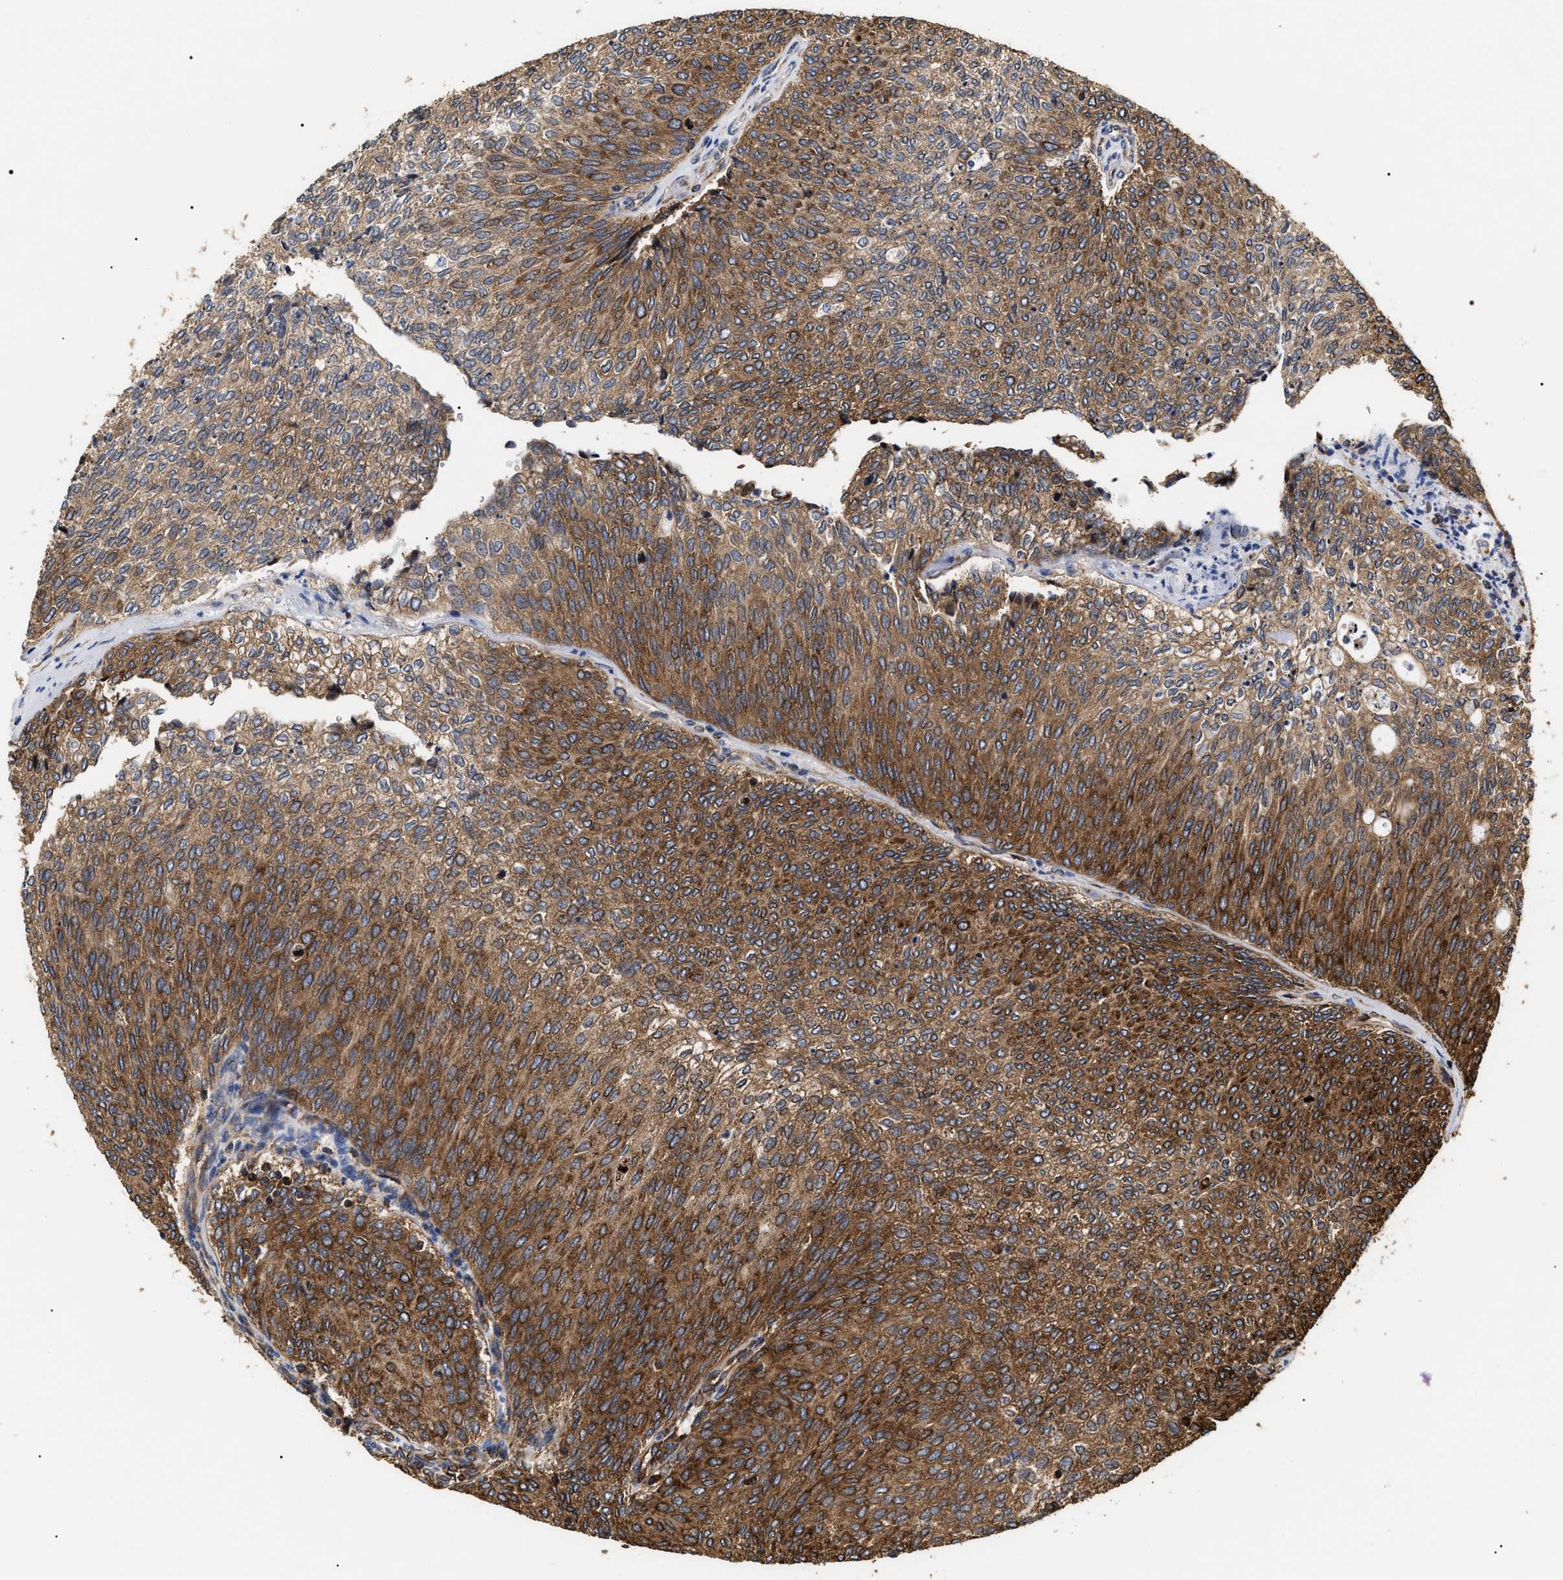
{"staining": {"intensity": "moderate", "quantity": ">75%", "location": "cytoplasmic/membranous"}, "tissue": "urothelial cancer", "cell_type": "Tumor cells", "image_type": "cancer", "snomed": [{"axis": "morphology", "description": "Urothelial carcinoma, Low grade"}, {"axis": "topography", "description": "Urinary bladder"}], "caption": "A brown stain shows moderate cytoplasmic/membranous staining of a protein in urothelial cancer tumor cells. Immunohistochemistry (ihc) stains the protein in brown and the nuclei are stained blue.", "gene": "SERBP1", "patient": {"sex": "female", "age": 79}}